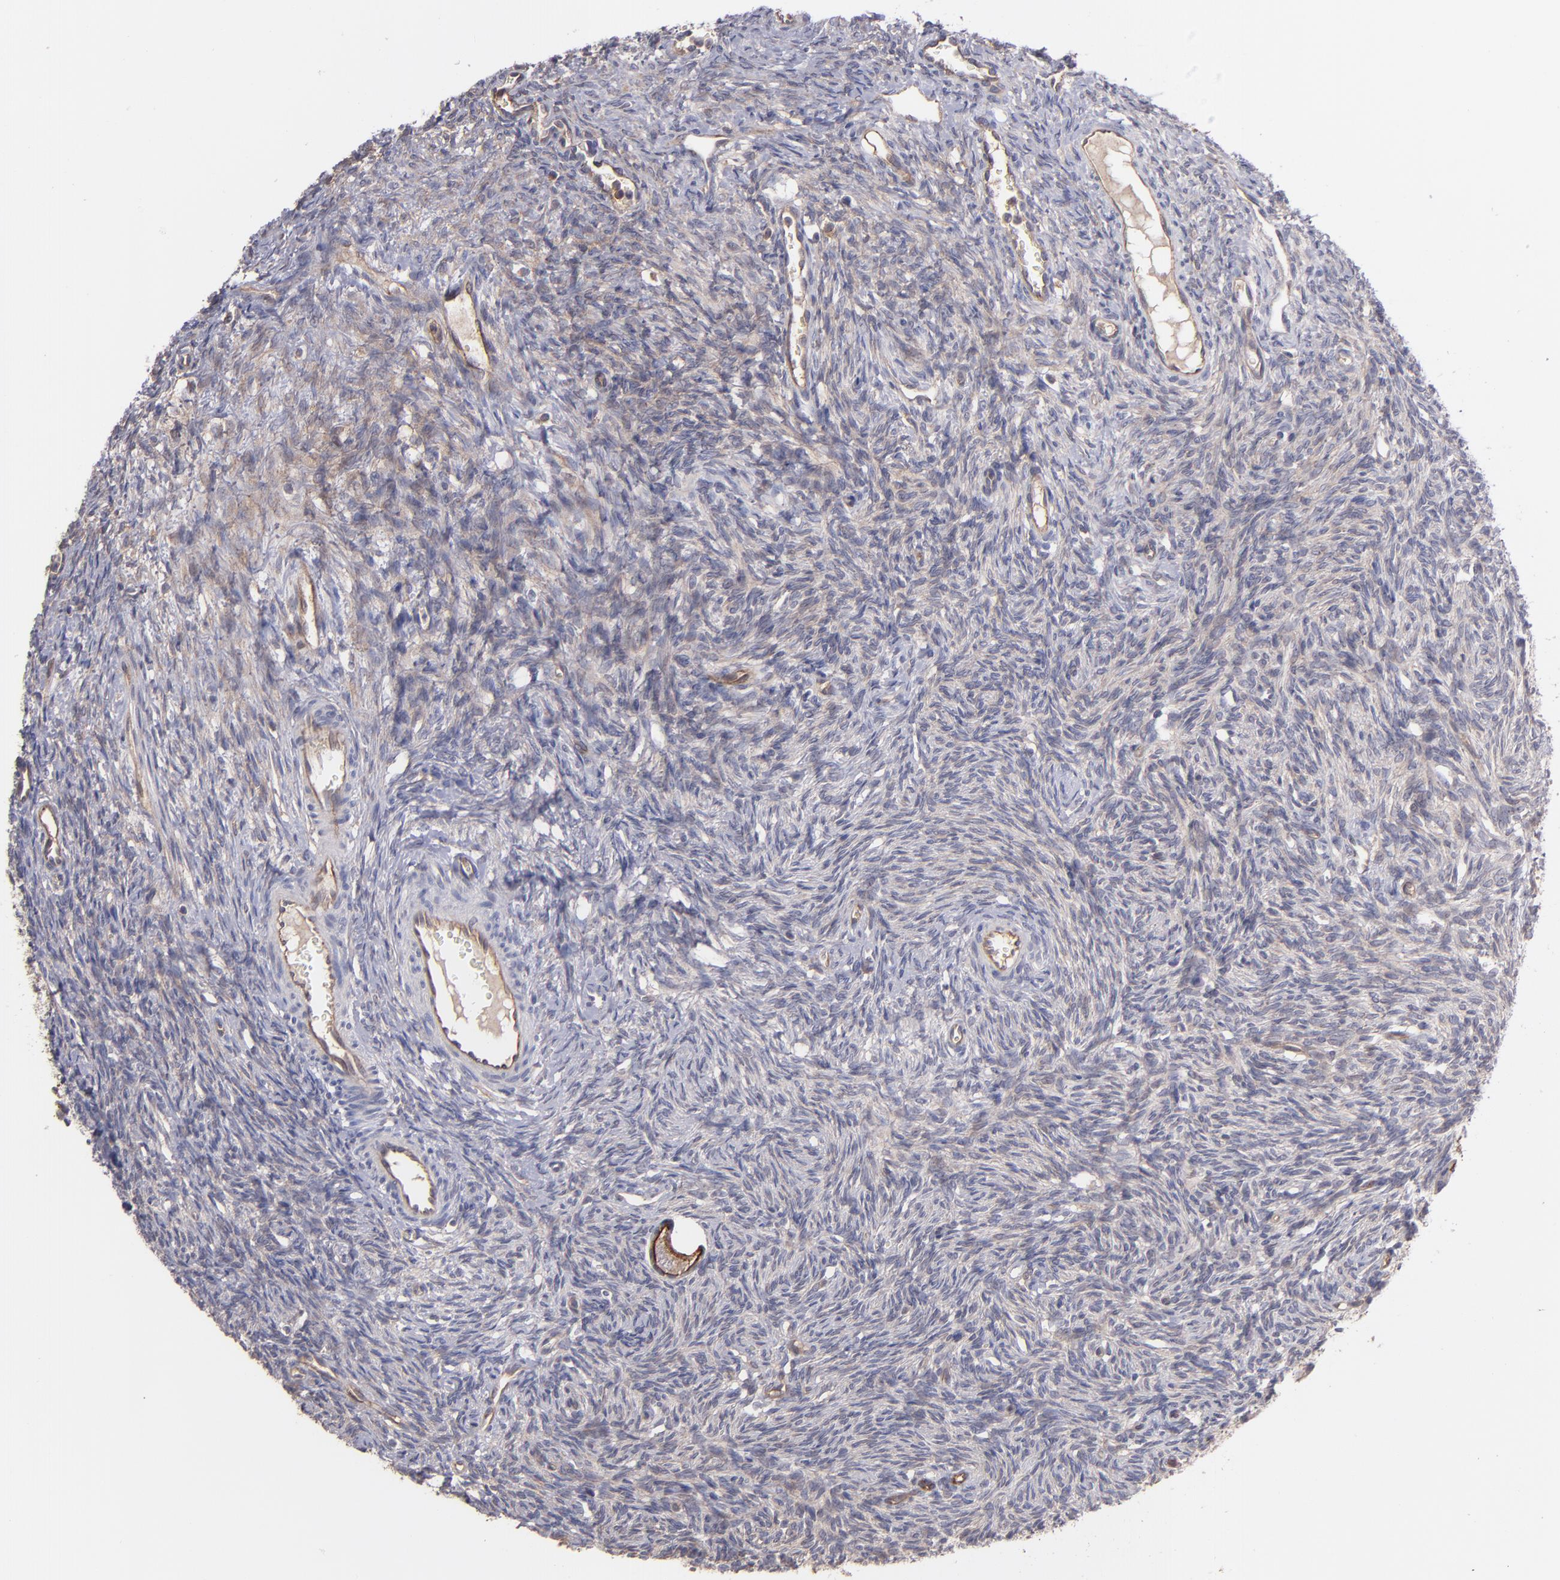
{"staining": {"intensity": "negative", "quantity": "none", "location": "none"}, "tissue": "ovary", "cell_type": "Ovarian stroma cells", "image_type": "normal", "snomed": [{"axis": "morphology", "description": "Normal tissue, NOS"}, {"axis": "topography", "description": "Ovary"}], "caption": "High power microscopy histopathology image of an immunohistochemistry photomicrograph of unremarkable ovary, revealing no significant staining in ovarian stroma cells.", "gene": "ICAM1", "patient": {"sex": "female", "age": 33}}